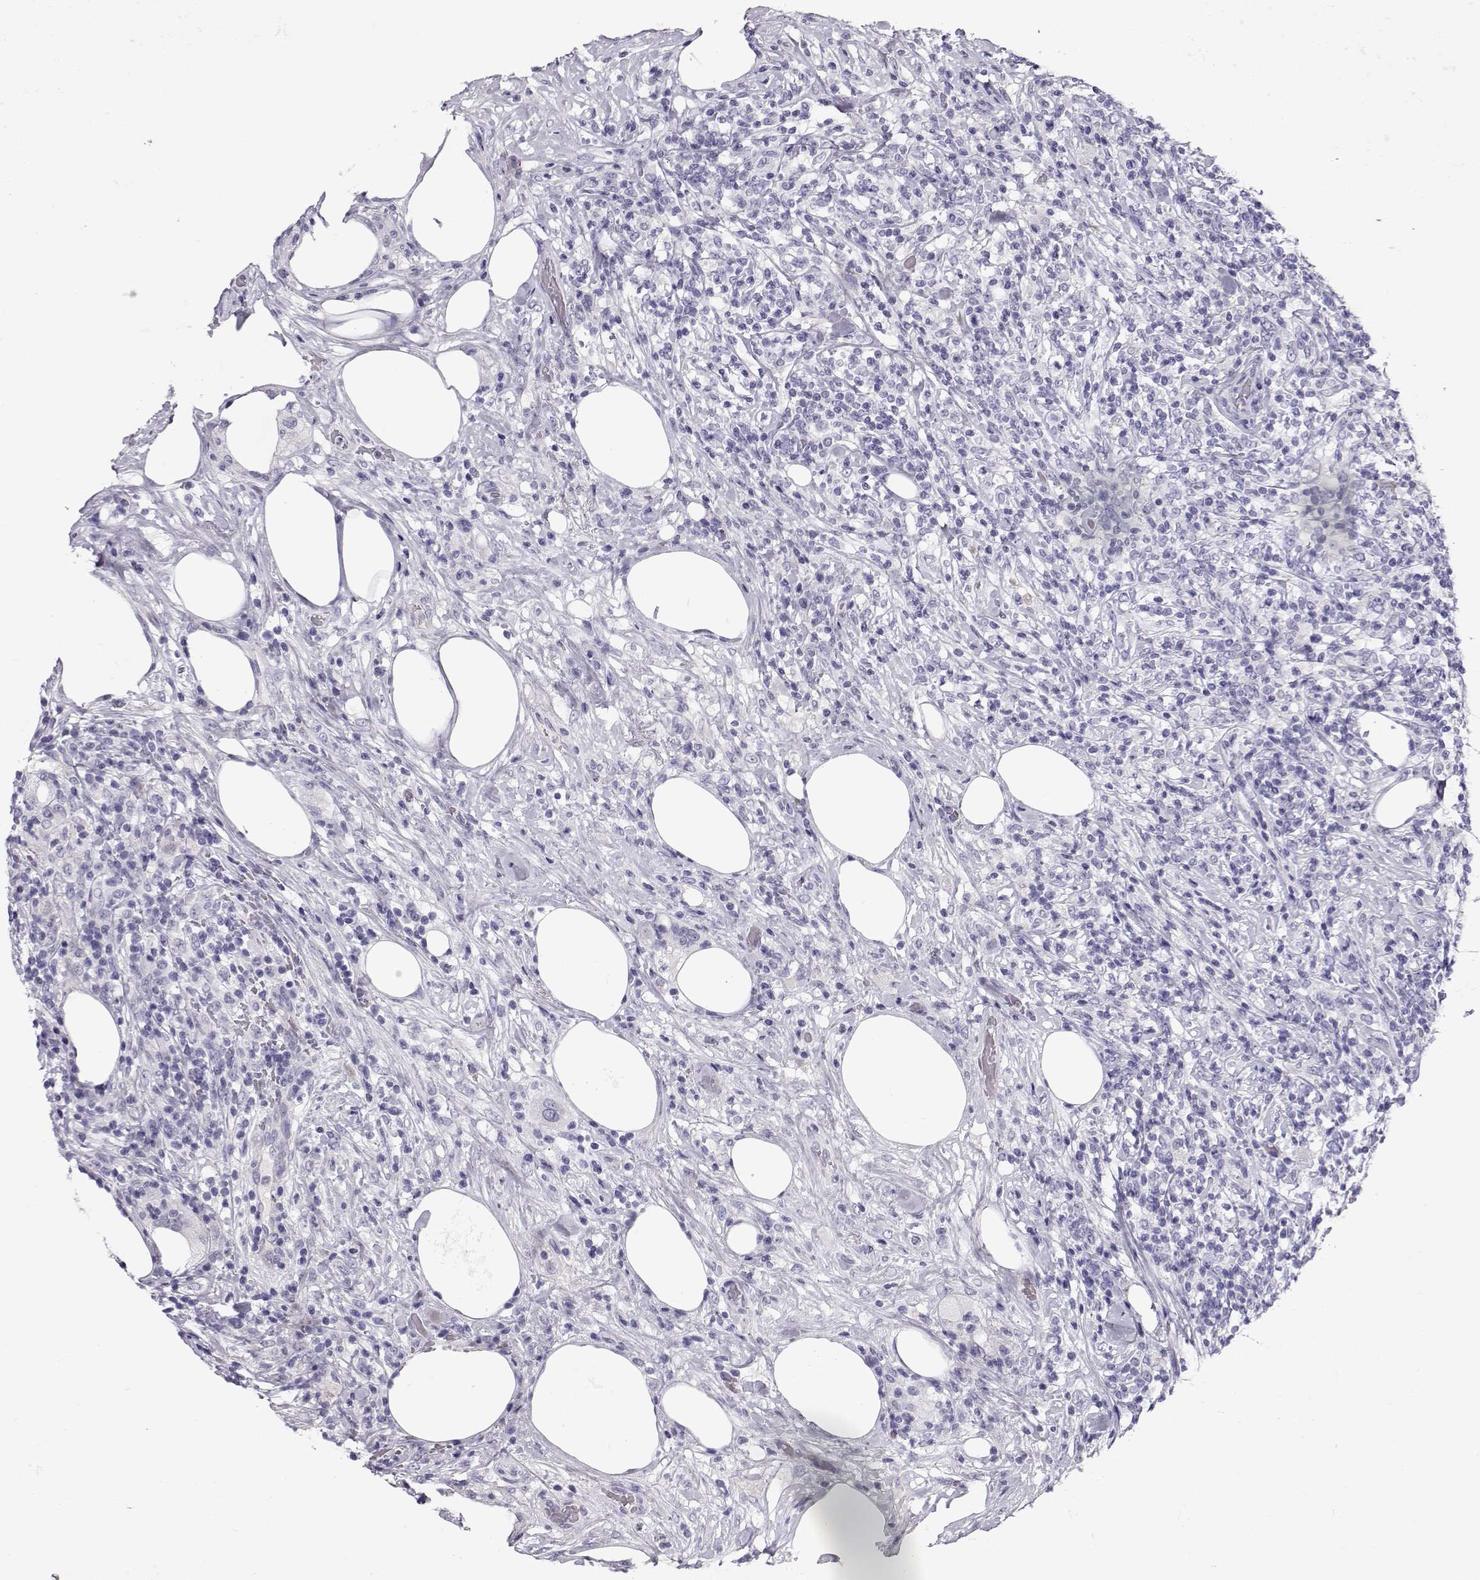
{"staining": {"intensity": "negative", "quantity": "none", "location": "none"}, "tissue": "lymphoma", "cell_type": "Tumor cells", "image_type": "cancer", "snomed": [{"axis": "morphology", "description": "Malignant lymphoma, non-Hodgkin's type, High grade"}, {"axis": "topography", "description": "Lymph node"}], "caption": "Photomicrograph shows no significant protein staining in tumor cells of lymphoma.", "gene": "GPR26", "patient": {"sex": "female", "age": 84}}